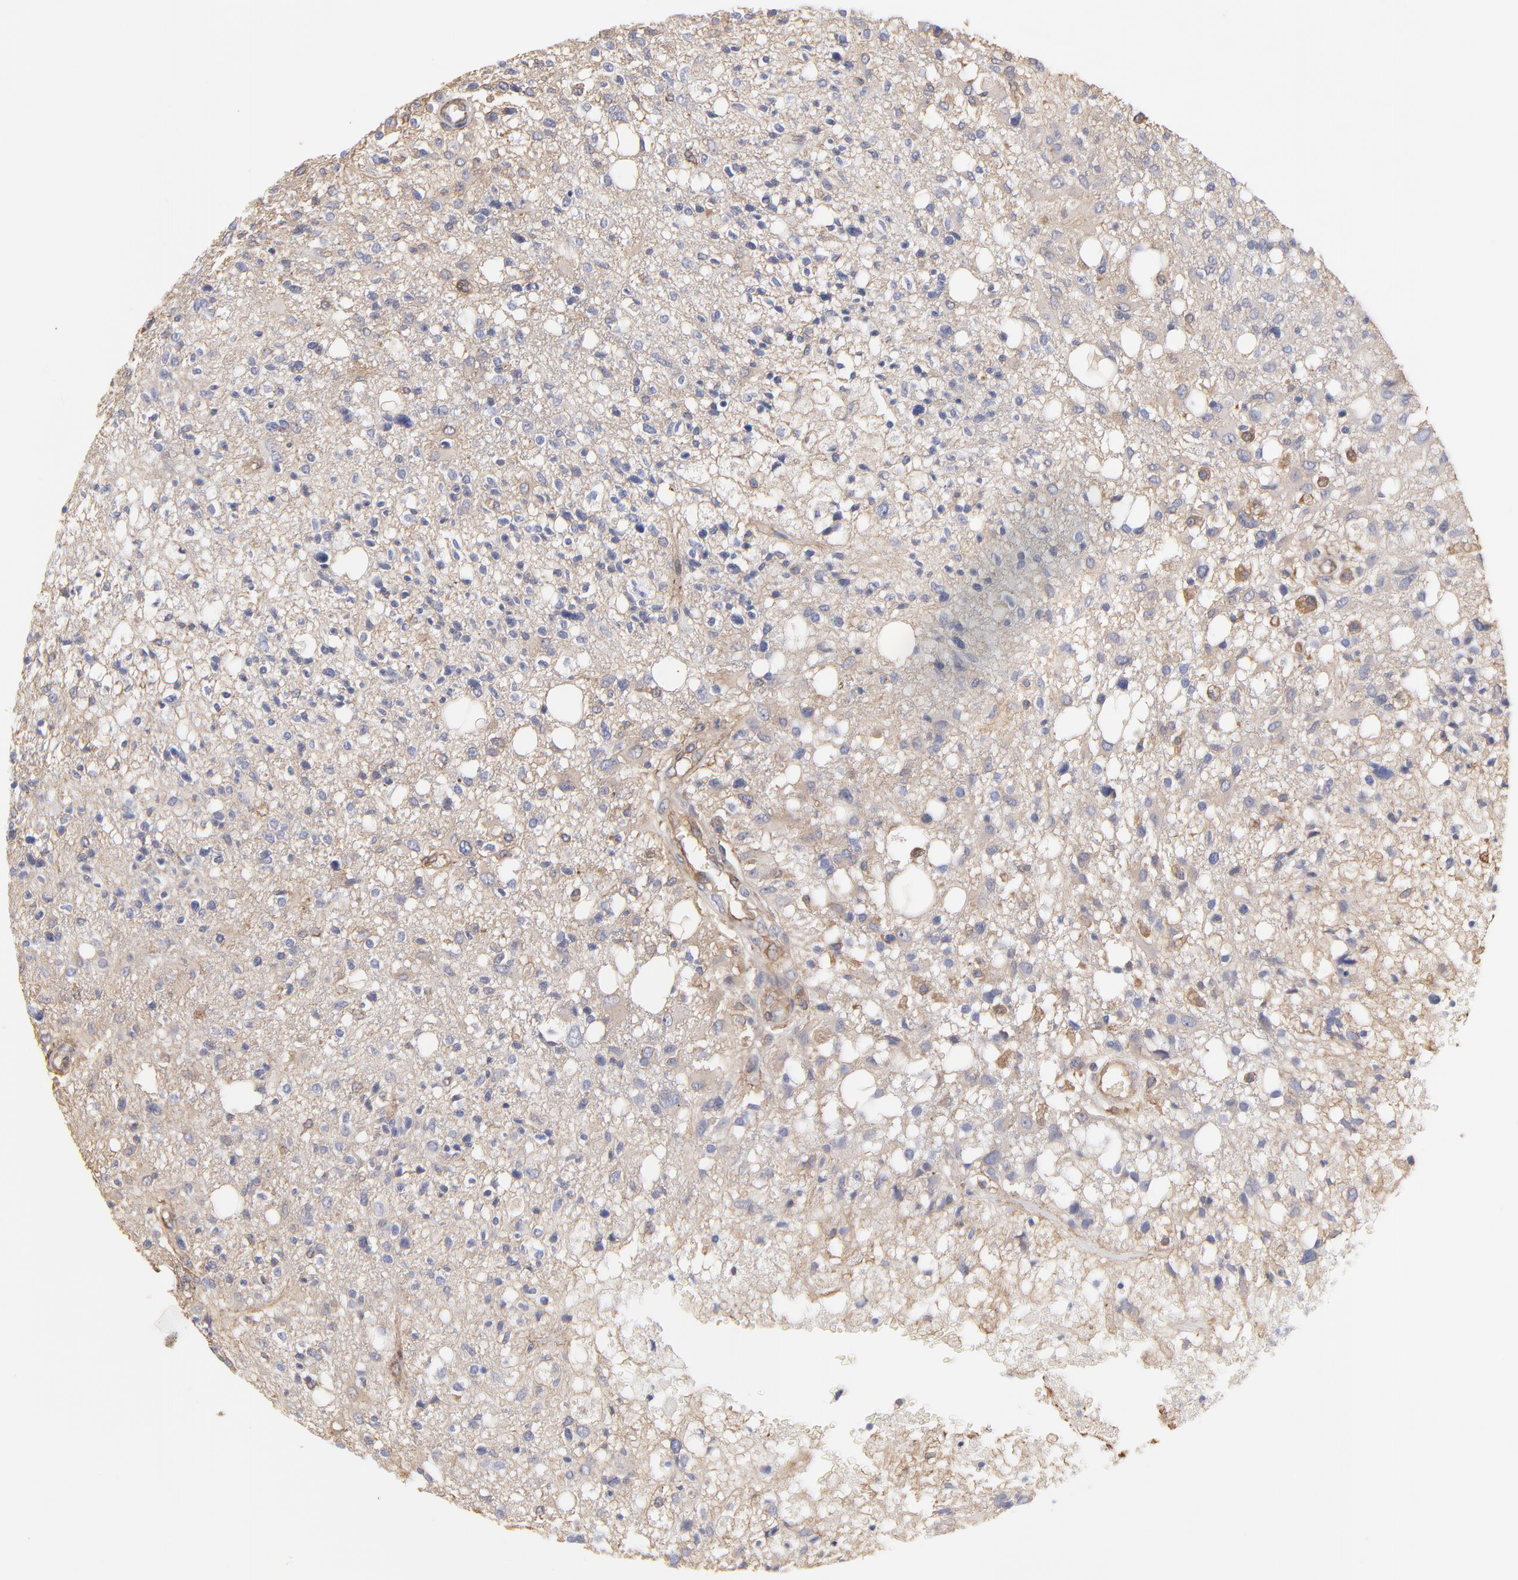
{"staining": {"intensity": "weak", "quantity": "<25%", "location": "cytoplasmic/membranous"}, "tissue": "glioma", "cell_type": "Tumor cells", "image_type": "cancer", "snomed": [{"axis": "morphology", "description": "Glioma, malignant, High grade"}, {"axis": "topography", "description": "Cerebral cortex"}], "caption": "This is a micrograph of immunohistochemistry staining of glioma, which shows no expression in tumor cells.", "gene": "LRCH2", "patient": {"sex": "male", "age": 76}}